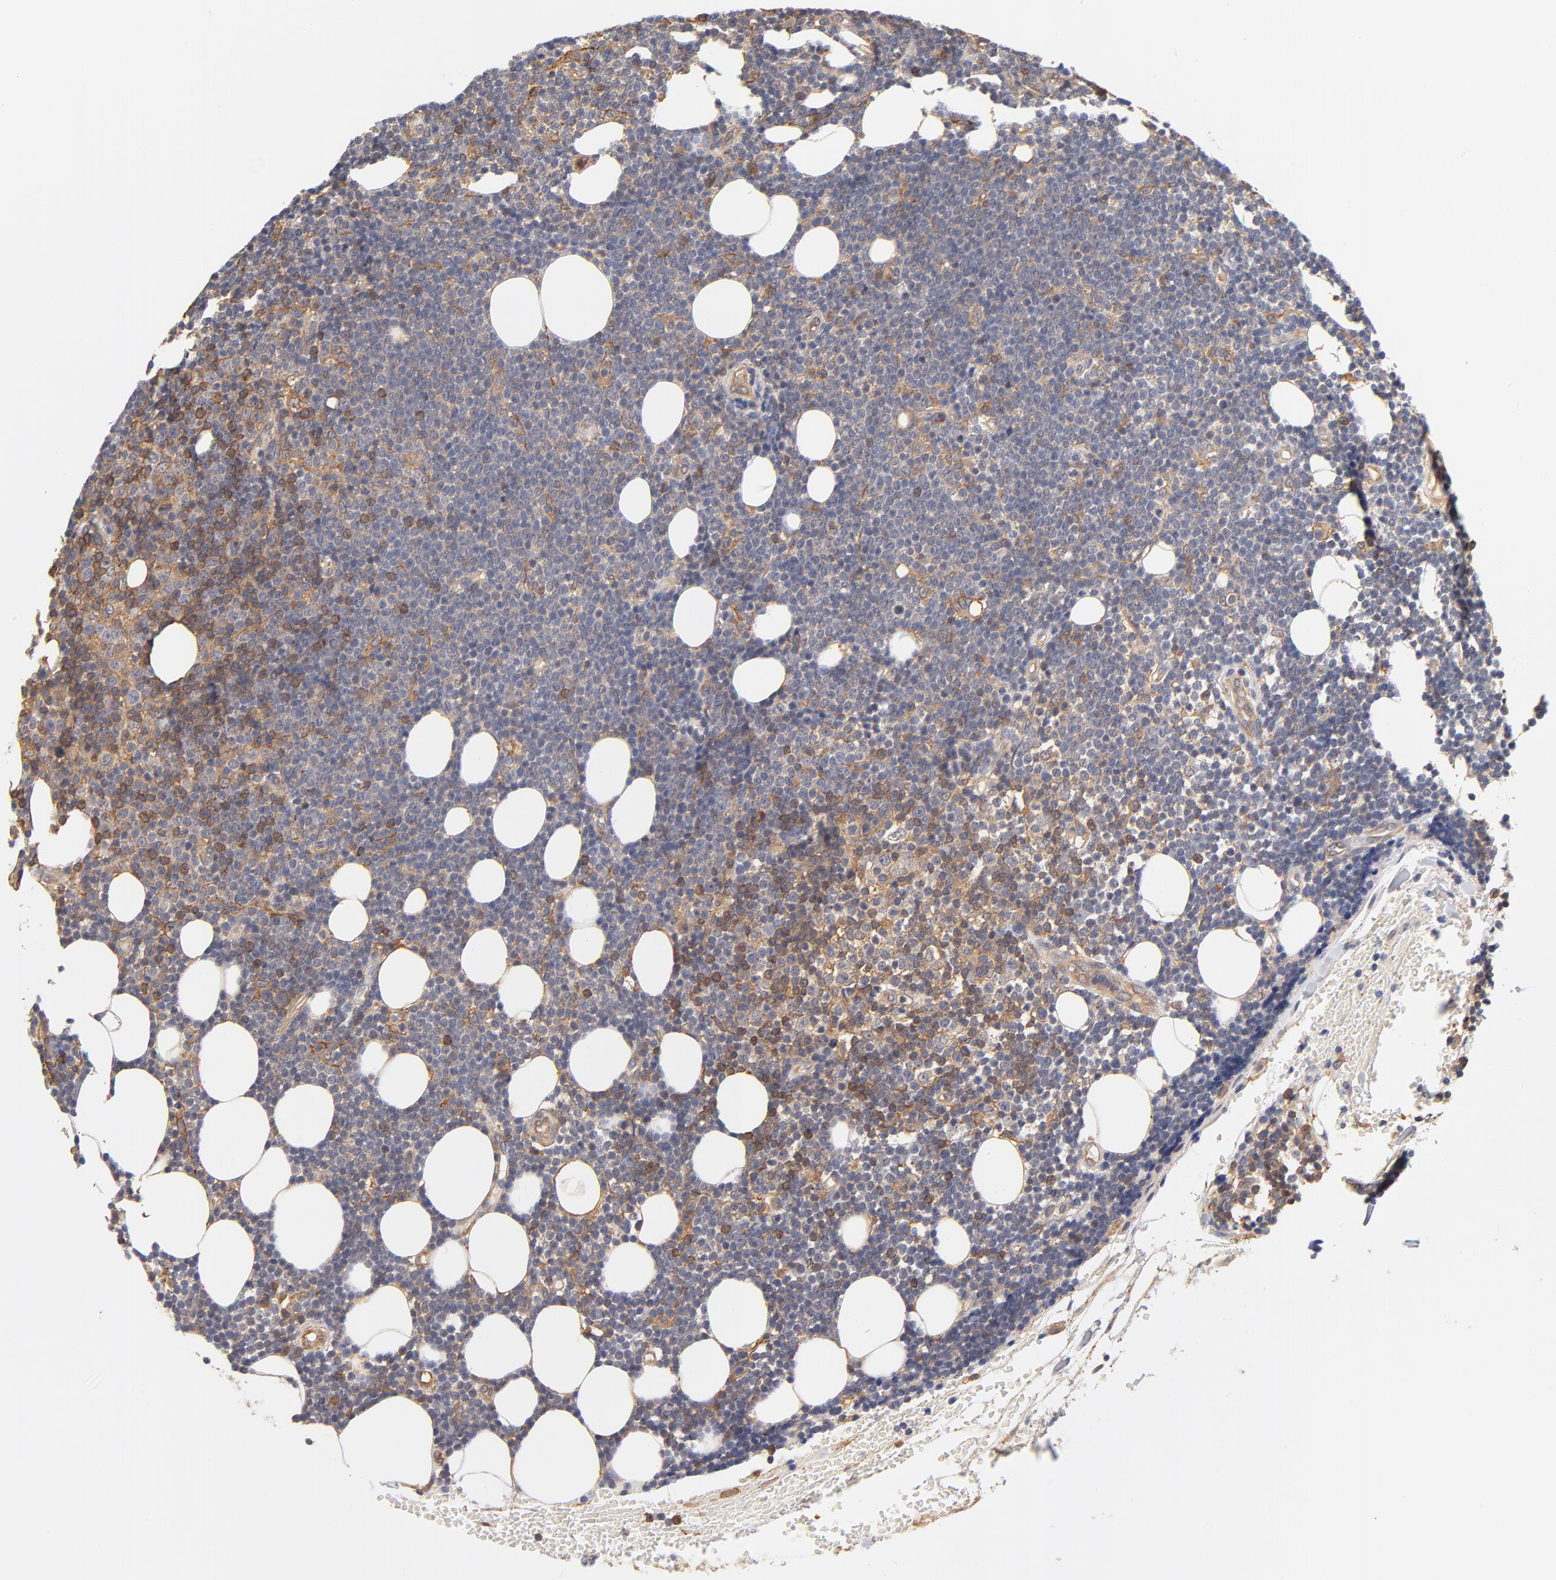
{"staining": {"intensity": "moderate", "quantity": "25%-75%", "location": "cytoplasmic/membranous"}, "tissue": "lymphoma", "cell_type": "Tumor cells", "image_type": "cancer", "snomed": [{"axis": "morphology", "description": "Malignant lymphoma, non-Hodgkin's type, Low grade"}, {"axis": "topography", "description": "Soft tissue"}], "caption": "Lymphoma stained with DAB (3,3'-diaminobenzidine) IHC demonstrates medium levels of moderate cytoplasmic/membranous staining in about 25%-75% of tumor cells.", "gene": "FCMR", "patient": {"sex": "male", "age": 92}}